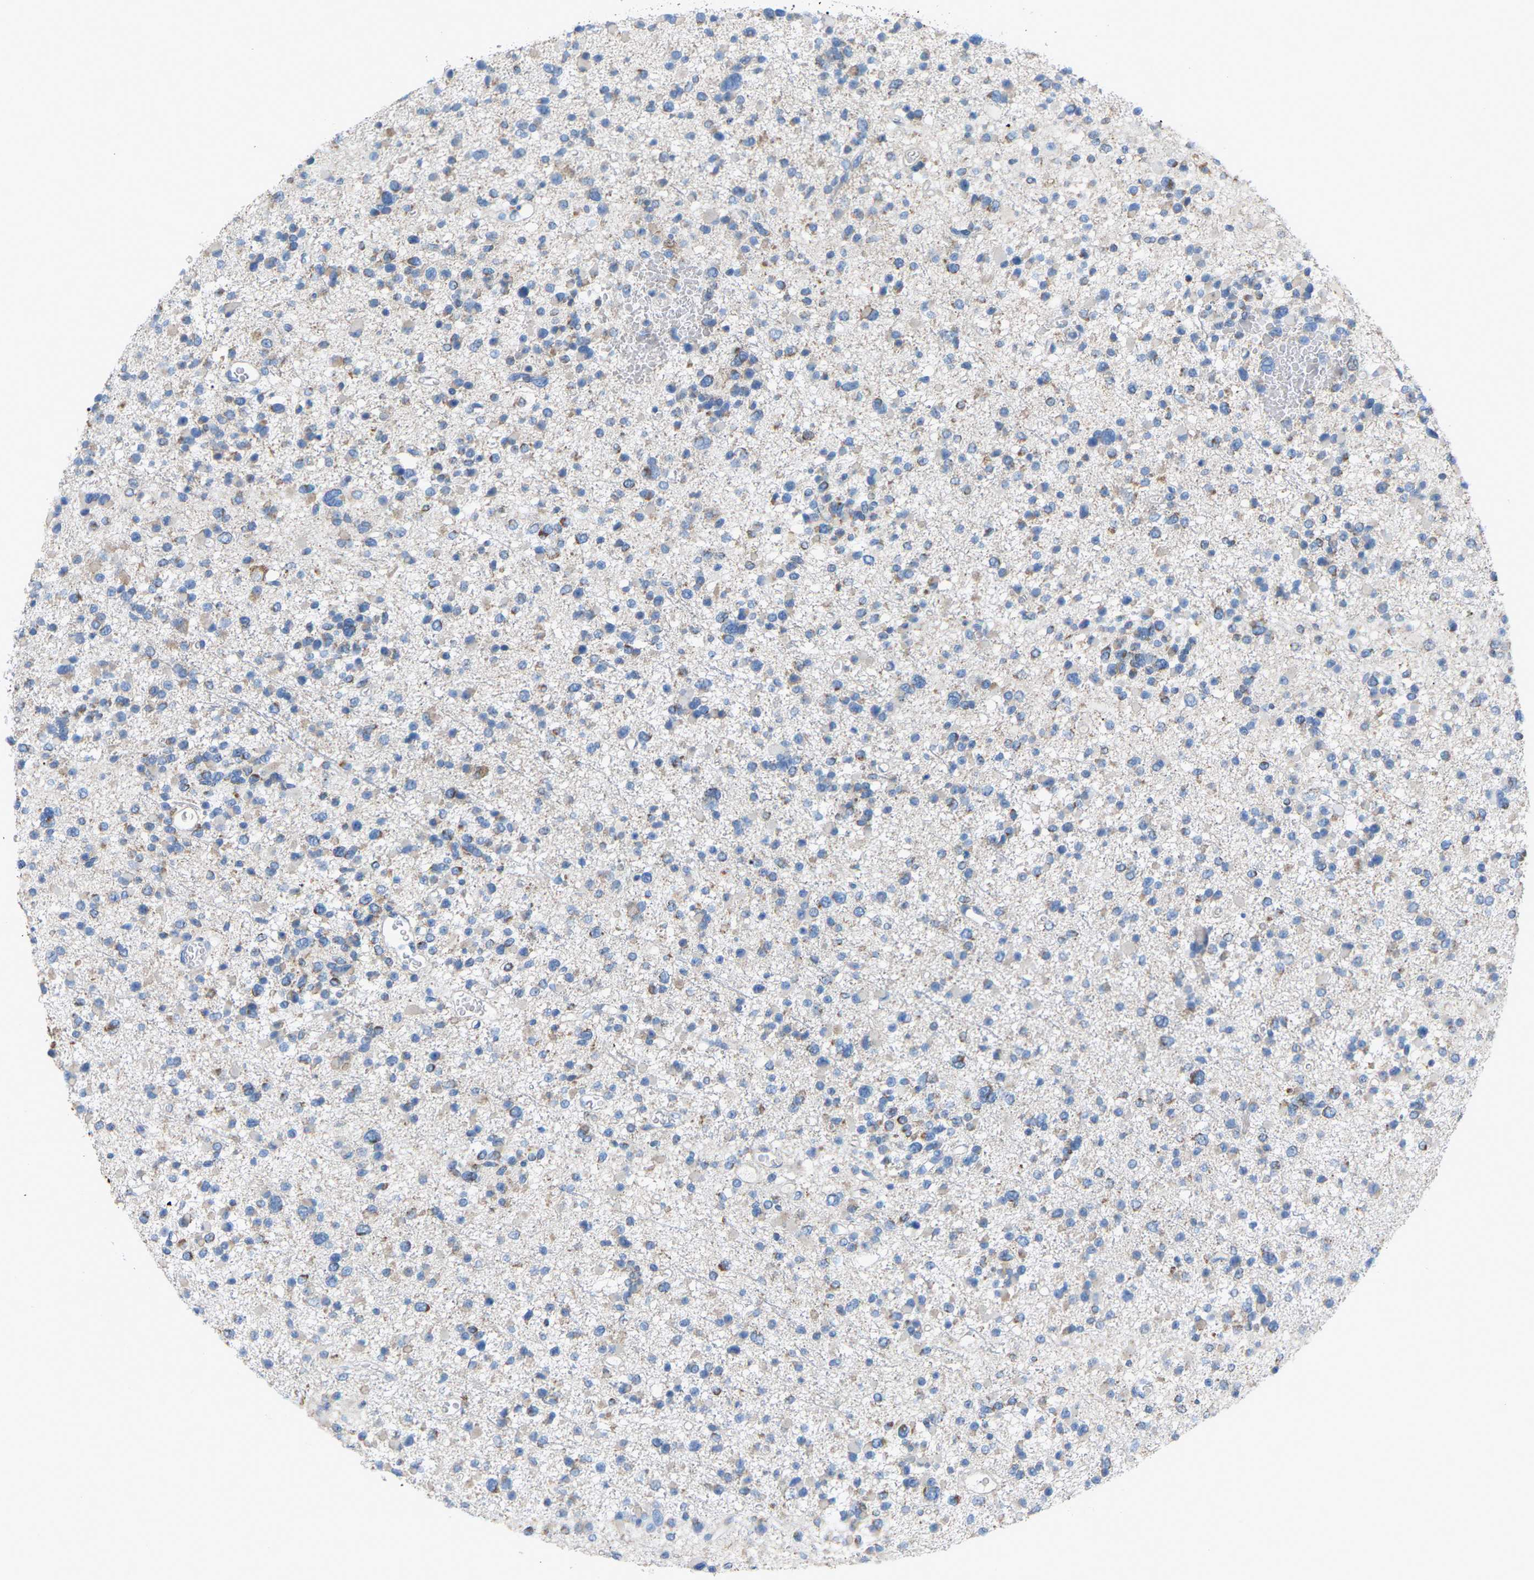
{"staining": {"intensity": "negative", "quantity": "none", "location": "none"}, "tissue": "glioma", "cell_type": "Tumor cells", "image_type": "cancer", "snomed": [{"axis": "morphology", "description": "Glioma, malignant, Low grade"}, {"axis": "topography", "description": "Brain"}], "caption": "This is an immunohistochemistry (IHC) photomicrograph of malignant low-grade glioma. There is no expression in tumor cells.", "gene": "CROT", "patient": {"sex": "female", "age": 22}}